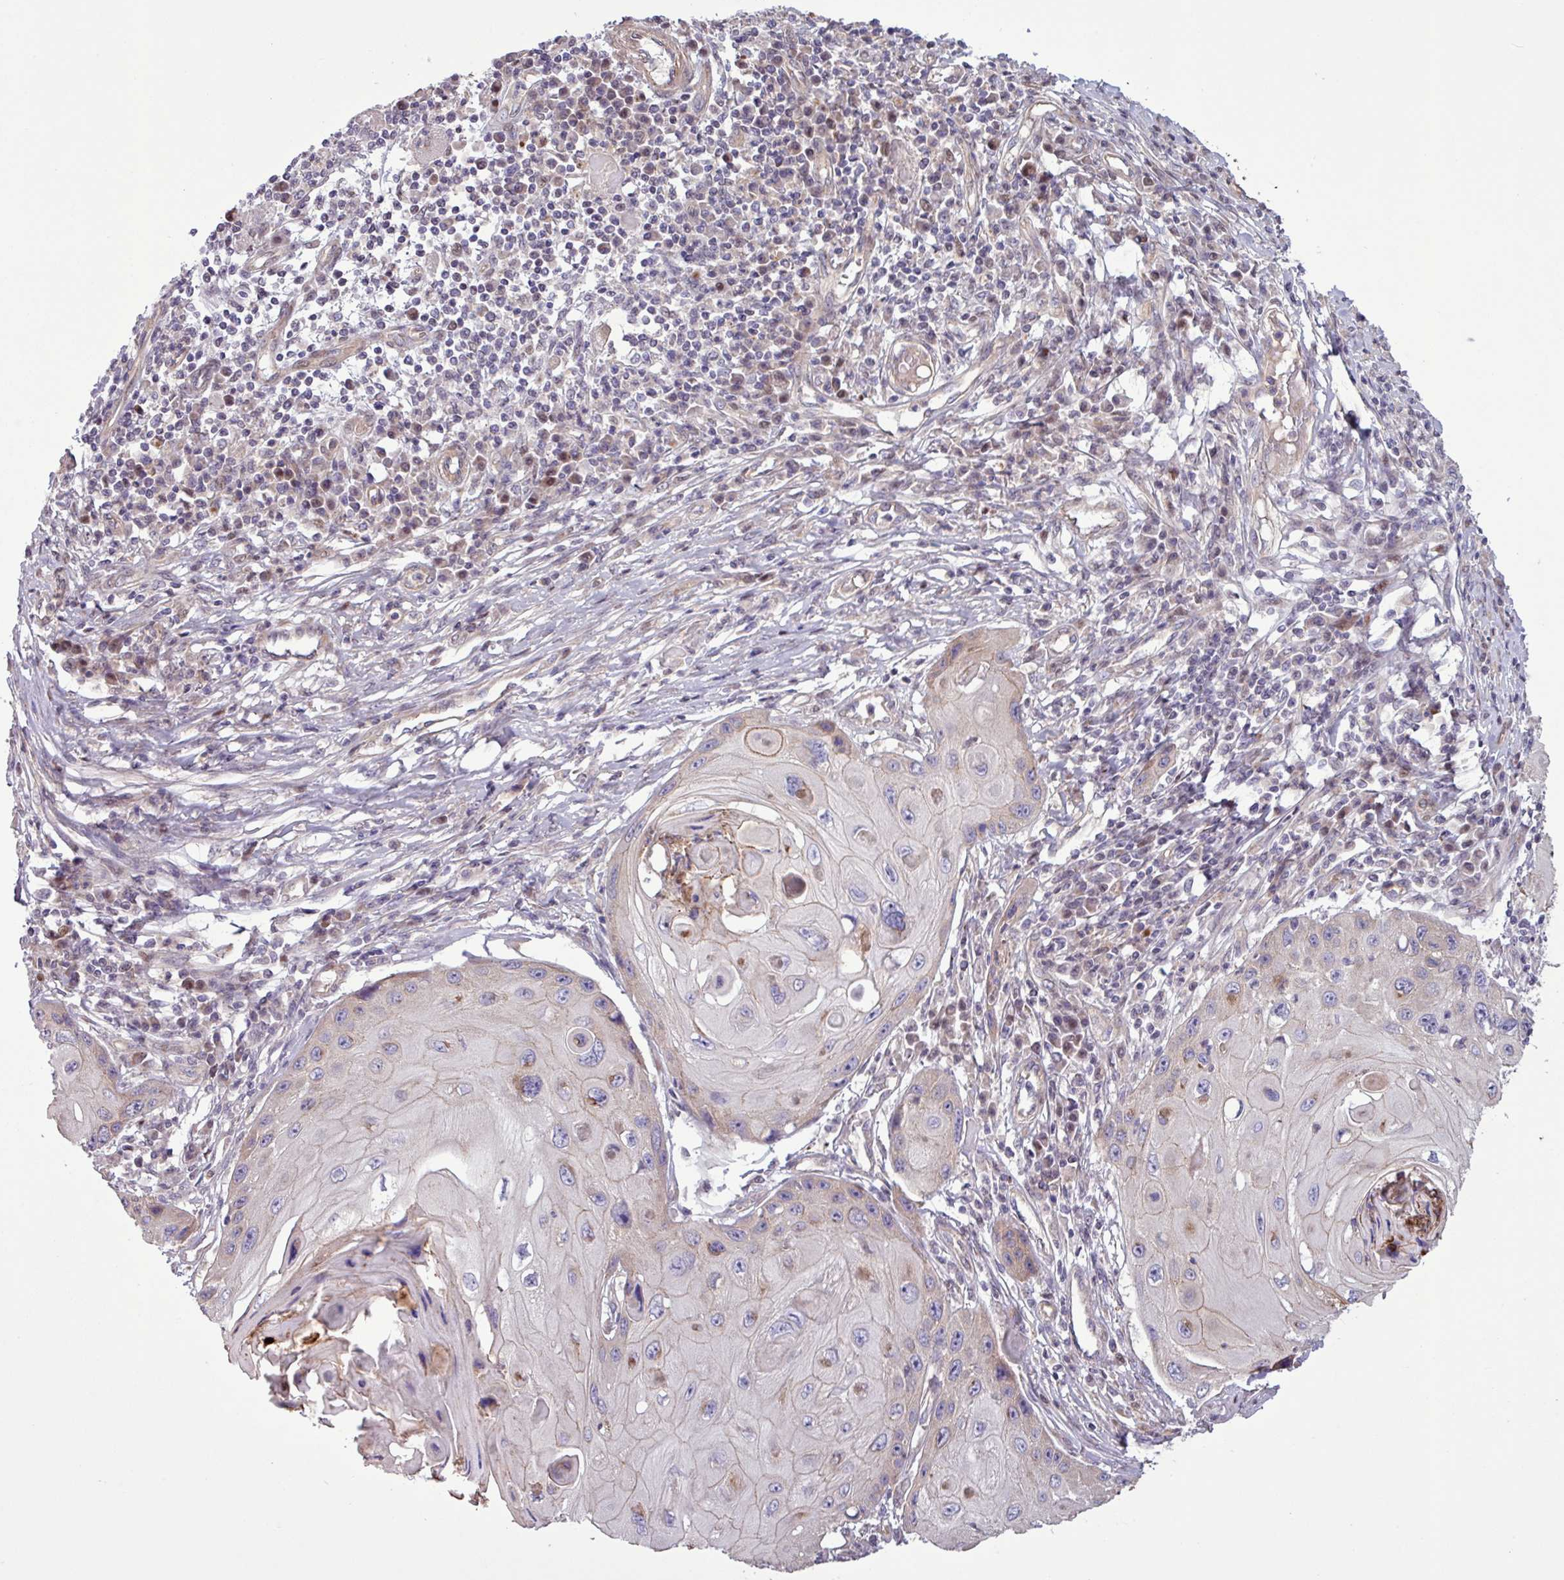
{"staining": {"intensity": "weak", "quantity": "25%-75%", "location": "cytoplasmic/membranous"}, "tissue": "skin cancer", "cell_type": "Tumor cells", "image_type": "cancer", "snomed": [{"axis": "morphology", "description": "Squamous cell carcinoma, NOS"}, {"axis": "topography", "description": "Skin"}, {"axis": "topography", "description": "Vulva"}], "caption": "A brown stain highlights weak cytoplasmic/membranous staining of a protein in squamous cell carcinoma (skin) tumor cells.", "gene": "PDPR", "patient": {"sex": "female", "age": 44}}